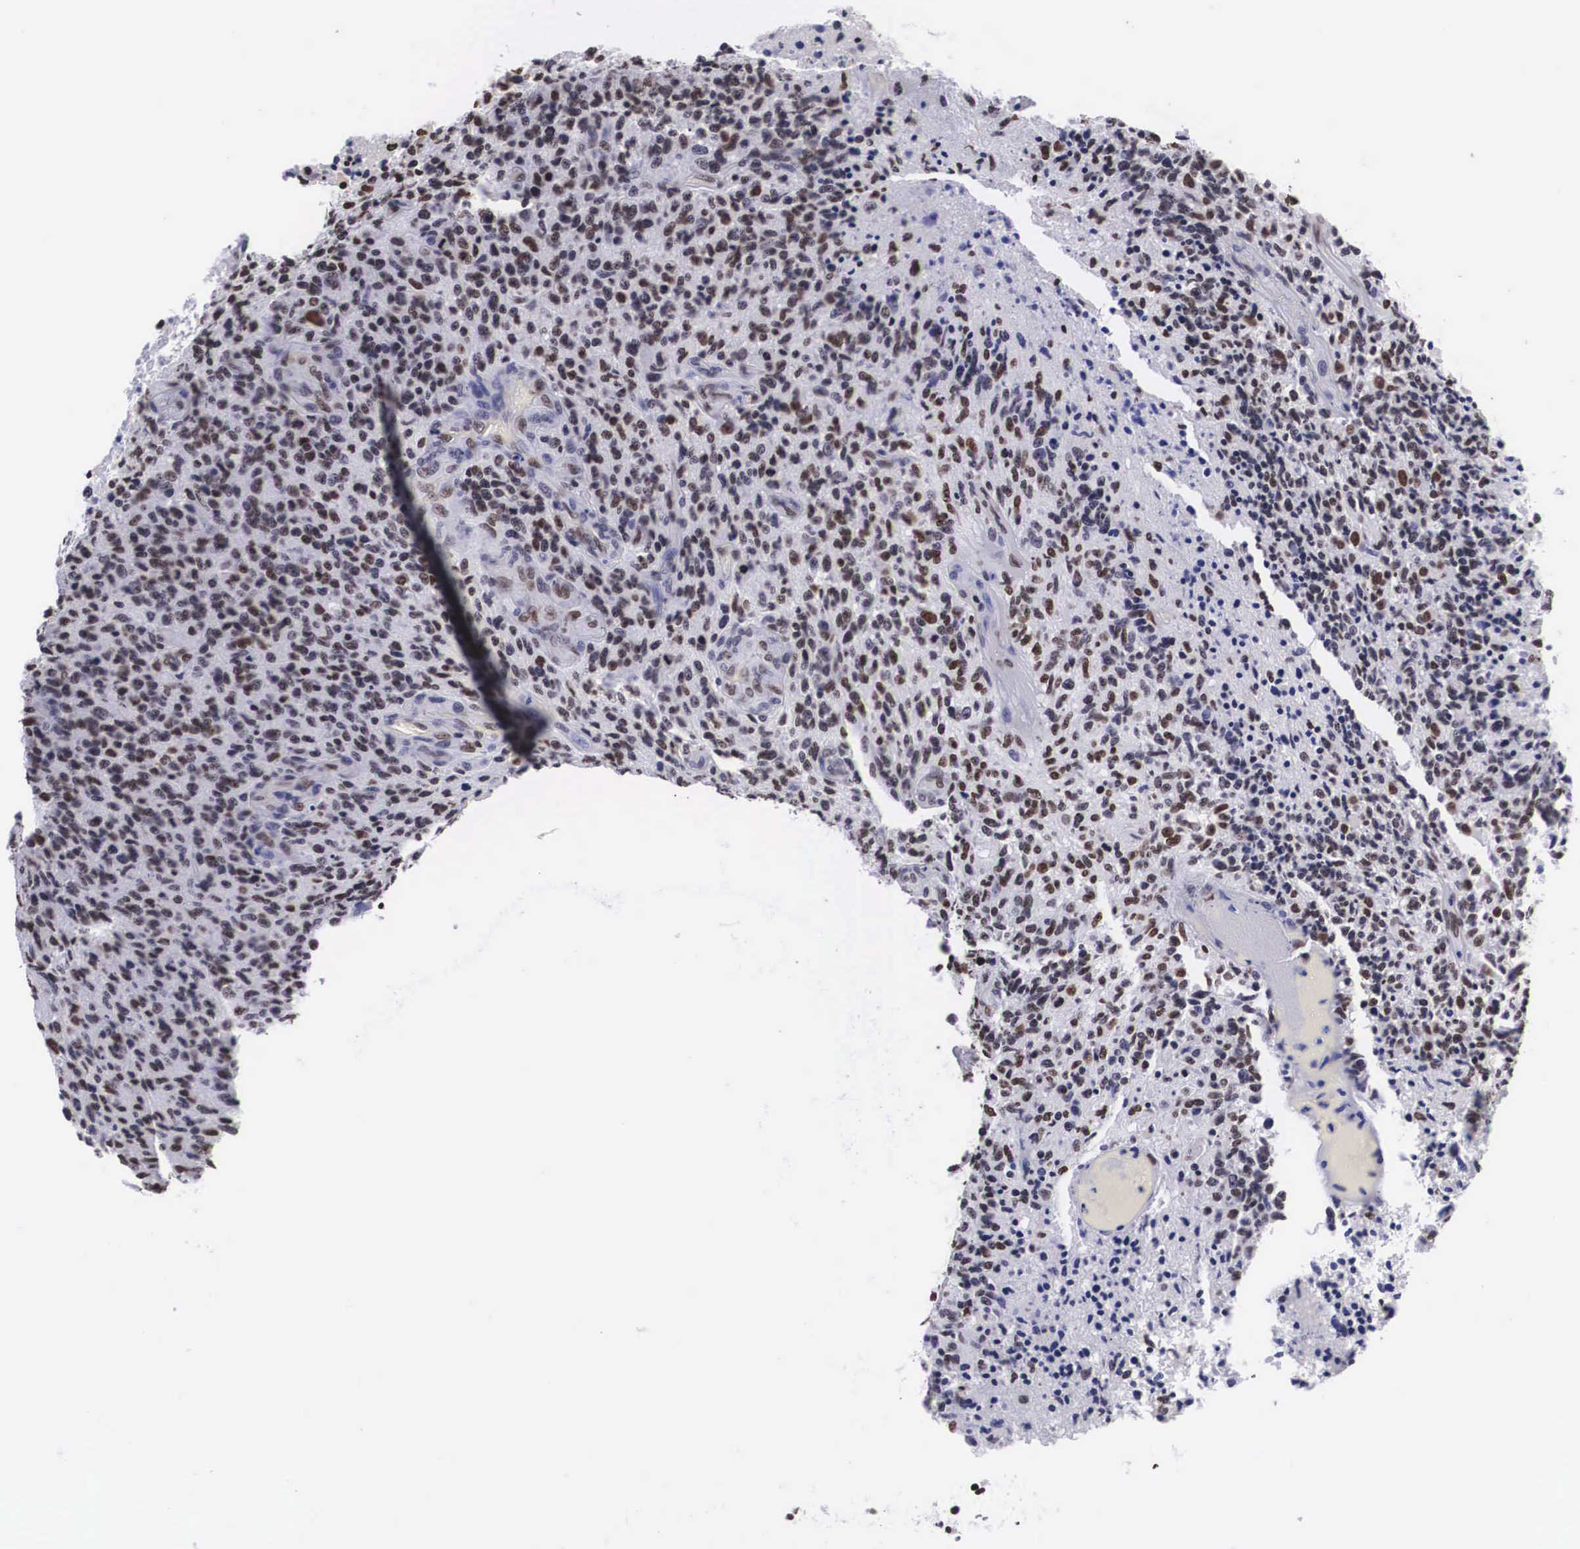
{"staining": {"intensity": "strong", "quantity": ">75%", "location": "nuclear"}, "tissue": "glioma", "cell_type": "Tumor cells", "image_type": "cancer", "snomed": [{"axis": "morphology", "description": "Glioma, malignant, High grade"}, {"axis": "topography", "description": "Brain"}], "caption": "Strong nuclear protein positivity is appreciated in approximately >75% of tumor cells in high-grade glioma (malignant).", "gene": "MECP2", "patient": {"sex": "male", "age": 36}}